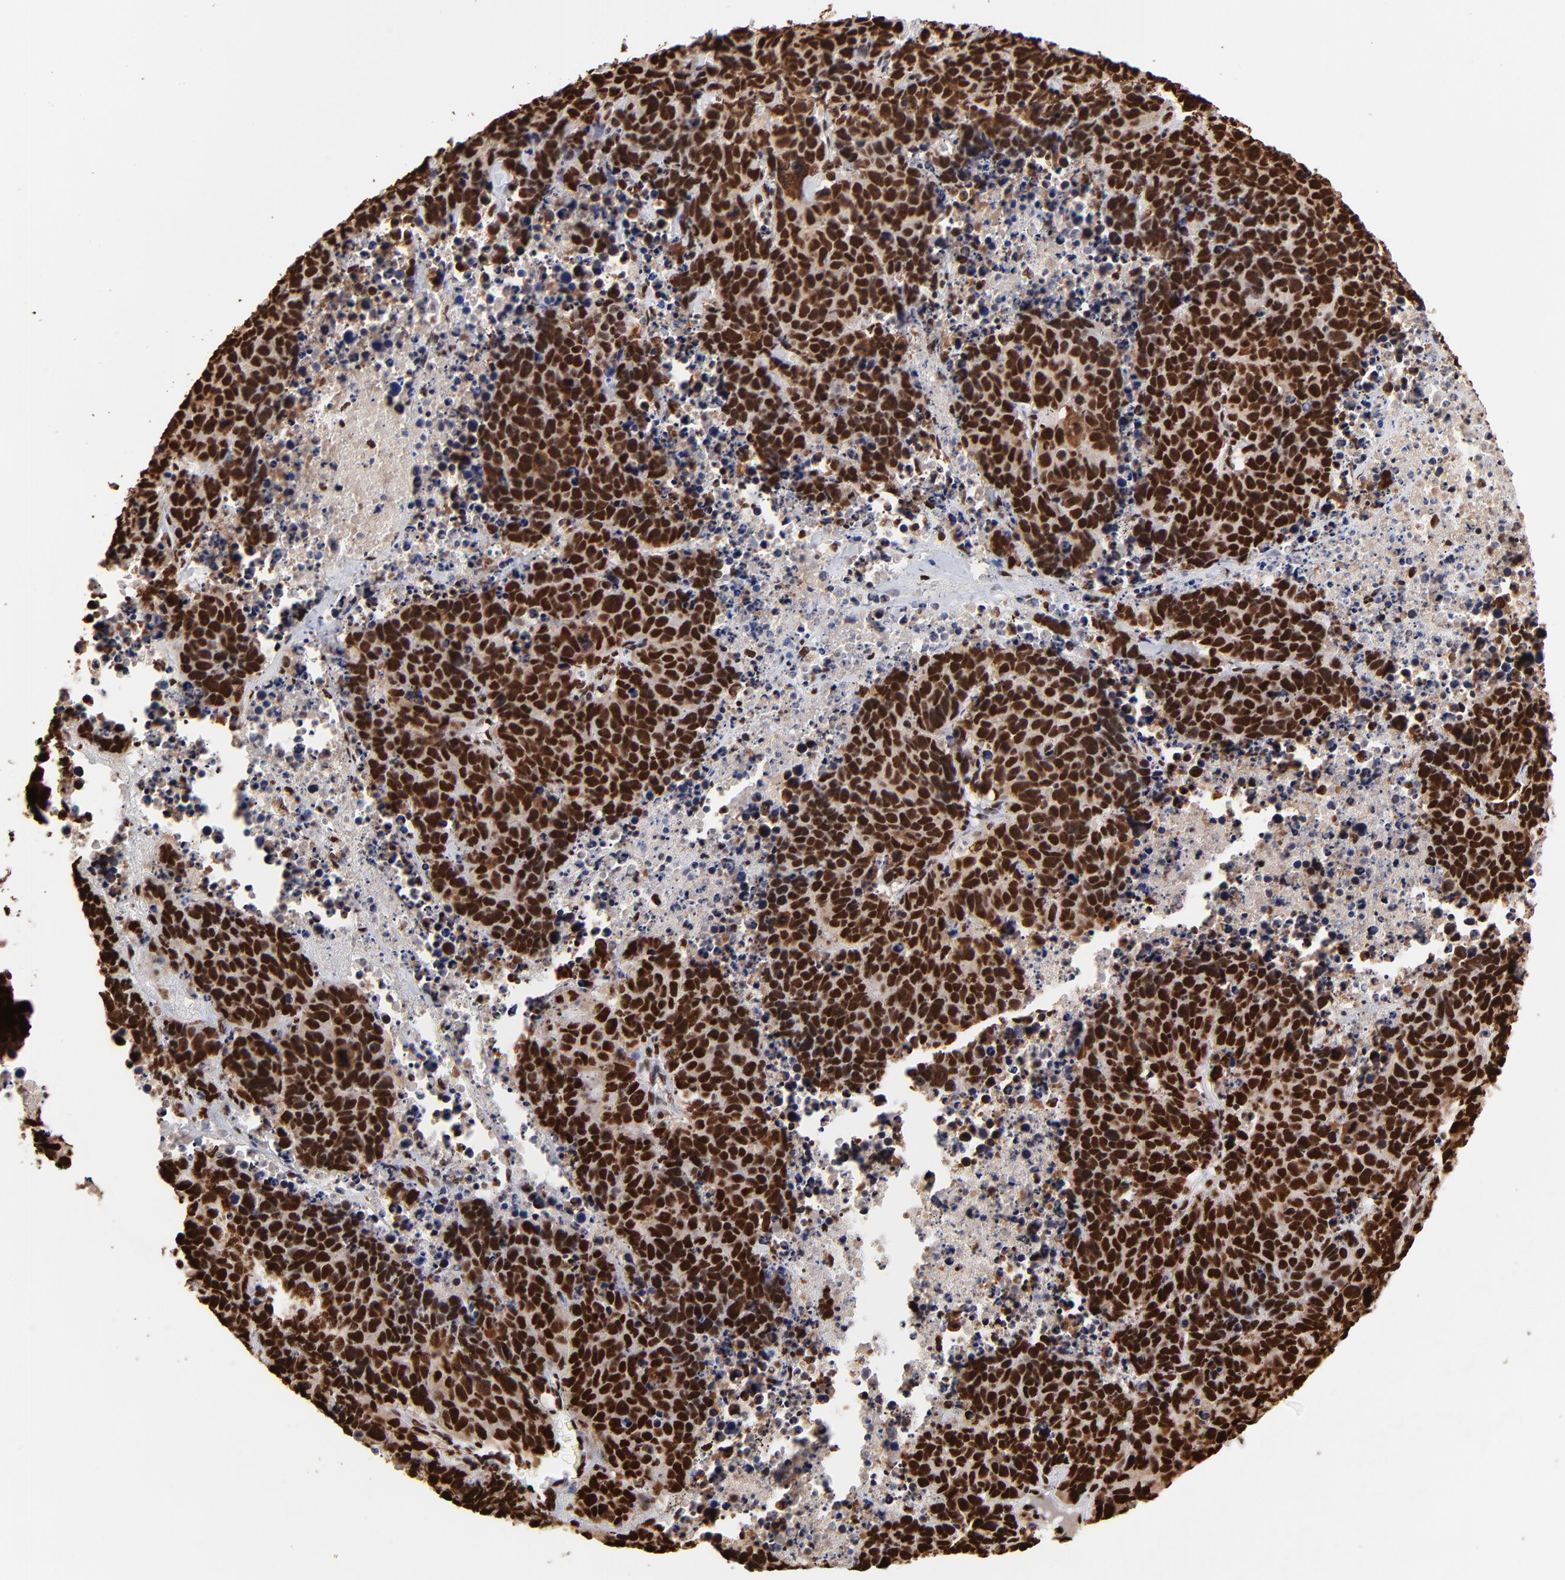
{"staining": {"intensity": "strong", "quantity": ">75%", "location": "nuclear"}, "tissue": "lung cancer", "cell_type": "Tumor cells", "image_type": "cancer", "snomed": [{"axis": "morphology", "description": "Carcinoid, malignant, NOS"}, {"axis": "topography", "description": "Lung"}], "caption": "This is an image of immunohistochemistry (IHC) staining of lung cancer, which shows strong staining in the nuclear of tumor cells.", "gene": "ZNF544", "patient": {"sex": "male", "age": 60}}